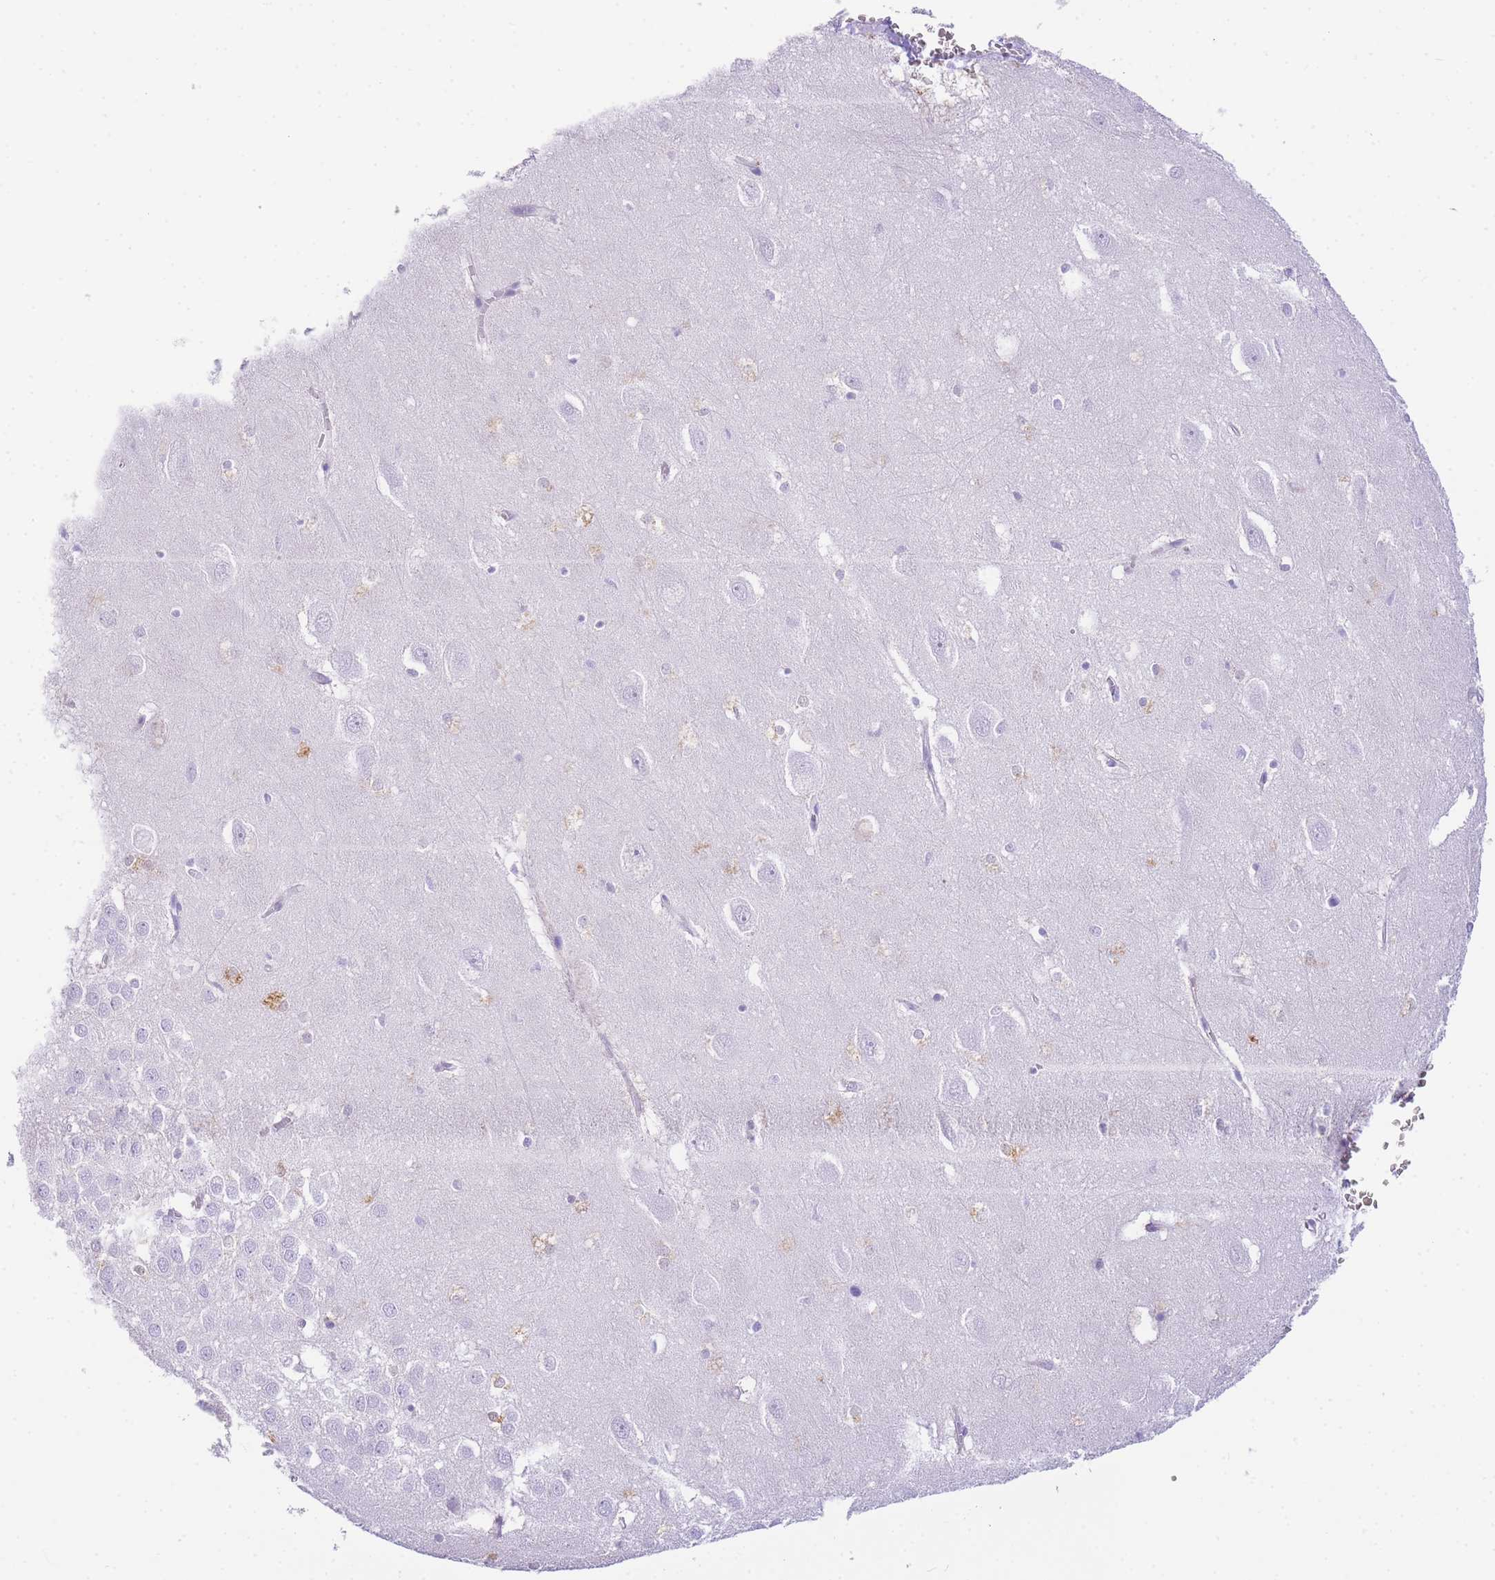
{"staining": {"intensity": "moderate", "quantity": "<25%", "location": "cytoplasmic/membranous"}, "tissue": "hippocampus", "cell_type": "Glial cells", "image_type": "normal", "snomed": [{"axis": "morphology", "description": "Normal tissue, NOS"}, {"axis": "topography", "description": "Hippocampus"}], "caption": "This histopathology image demonstrates IHC staining of normal hippocampus, with low moderate cytoplasmic/membranous positivity in approximately <25% of glial cells.", "gene": "NKD2", "patient": {"sex": "female", "age": 64}}